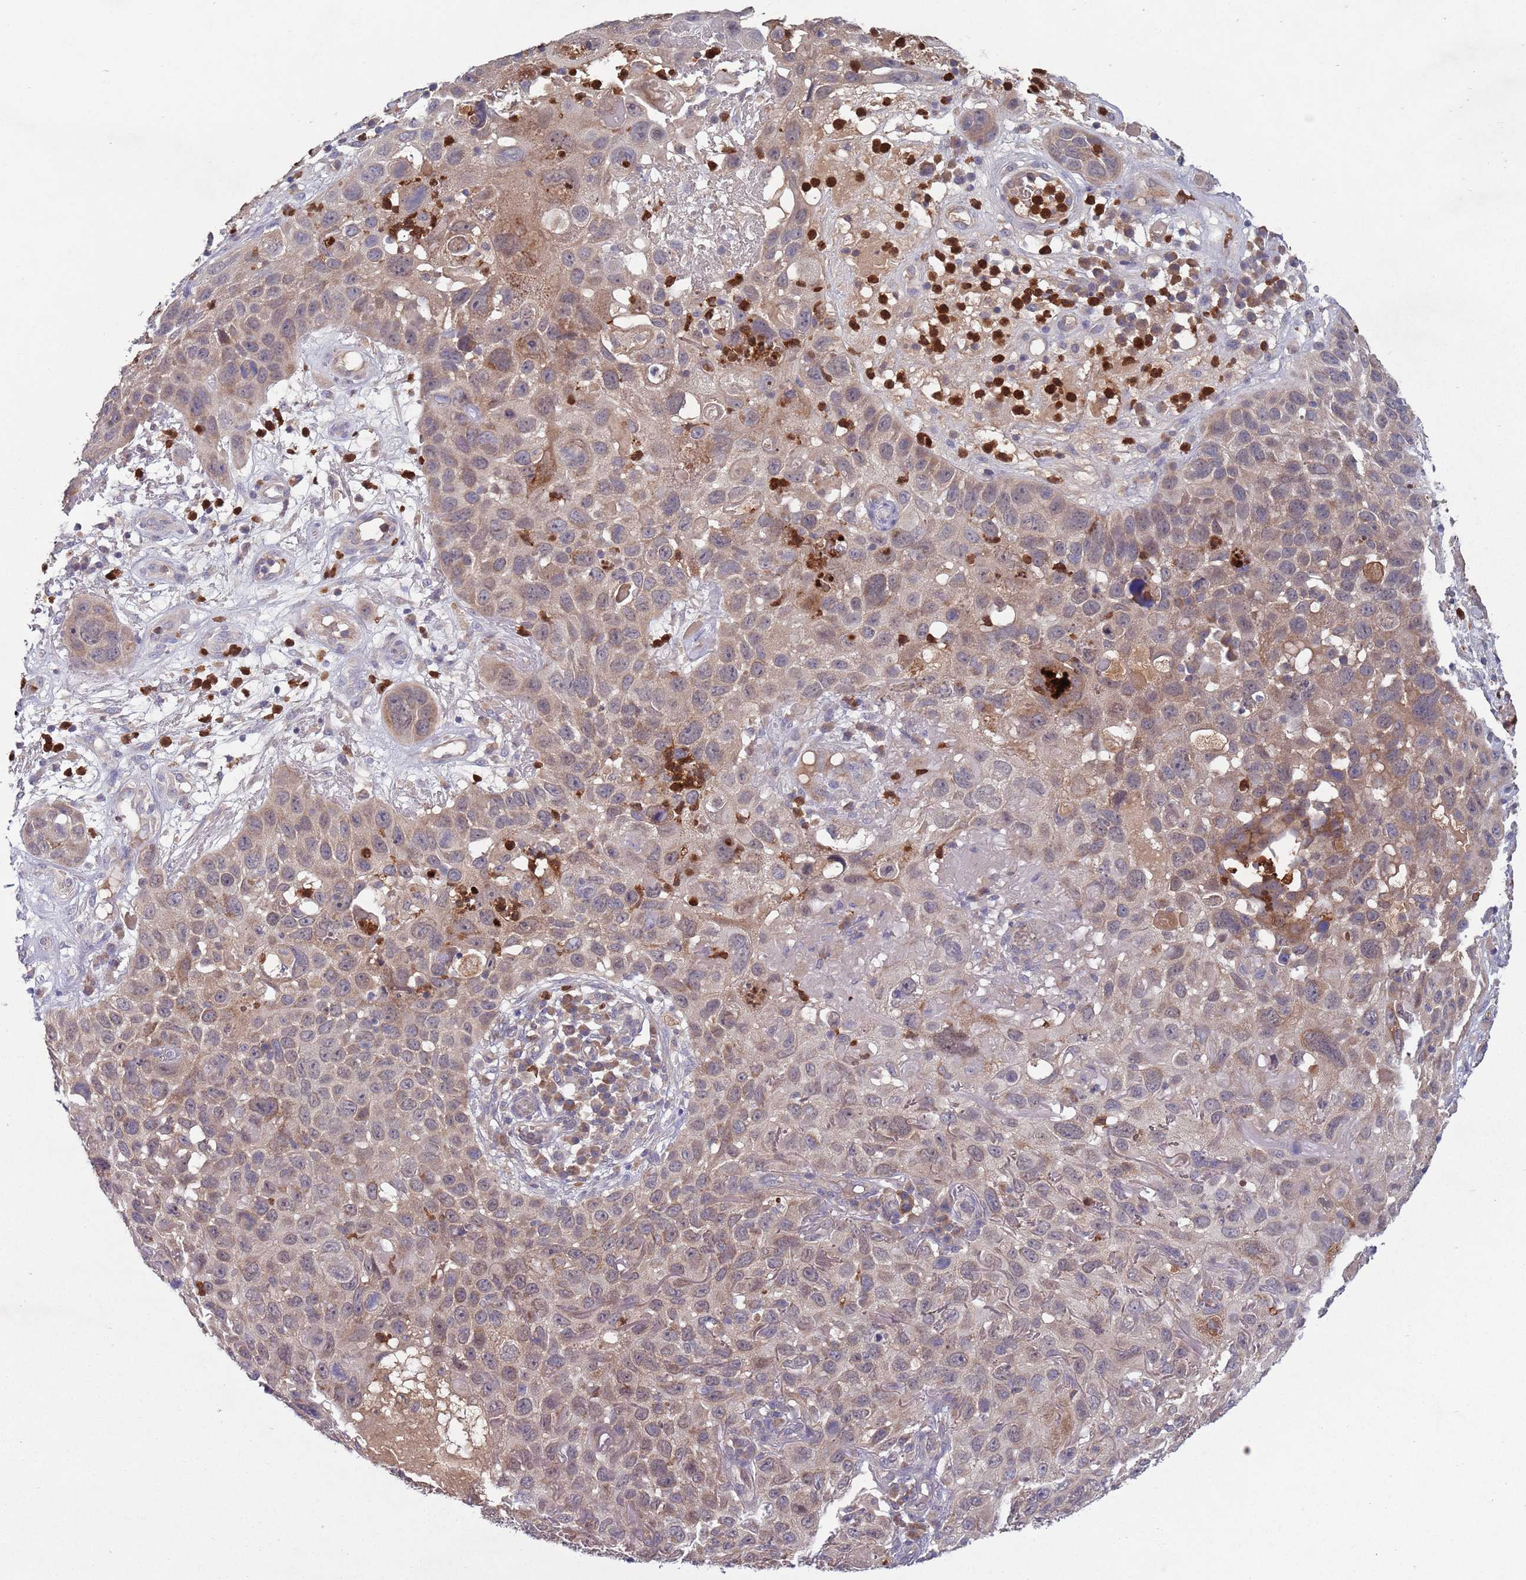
{"staining": {"intensity": "weak", "quantity": ">75%", "location": "cytoplasmic/membranous"}, "tissue": "skin cancer", "cell_type": "Tumor cells", "image_type": "cancer", "snomed": [{"axis": "morphology", "description": "Squamous cell carcinoma in situ, NOS"}, {"axis": "morphology", "description": "Squamous cell carcinoma, NOS"}, {"axis": "topography", "description": "Skin"}], "caption": "Immunohistochemistry (IHC) of human skin cancer (squamous cell carcinoma in situ) shows low levels of weak cytoplasmic/membranous expression in about >75% of tumor cells.", "gene": "TYW1", "patient": {"sex": "male", "age": 93}}